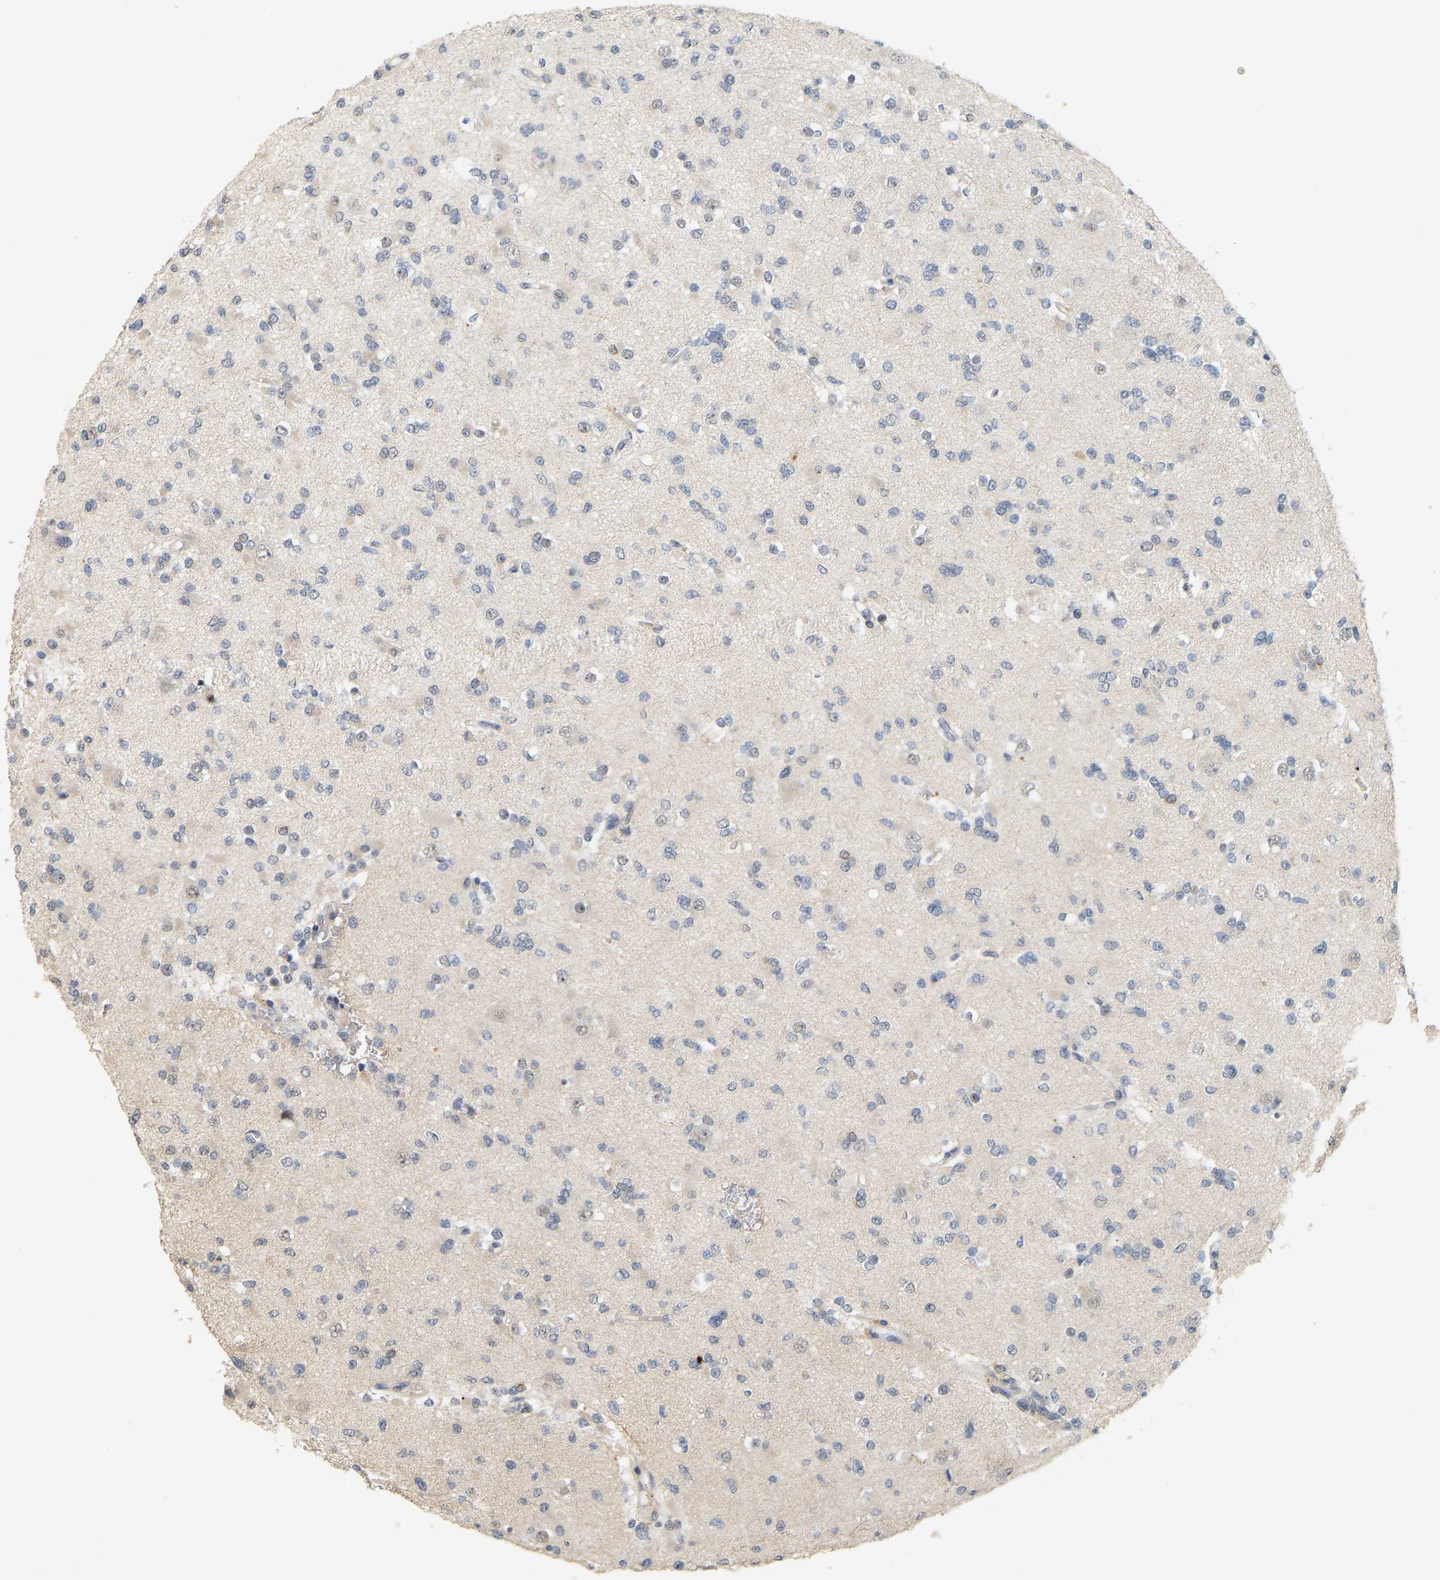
{"staining": {"intensity": "weak", "quantity": "<25%", "location": "cytoplasmic/membranous"}, "tissue": "glioma", "cell_type": "Tumor cells", "image_type": "cancer", "snomed": [{"axis": "morphology", "description": "Glioma, malignant, Low grade"}, {"axis": "topography", "description": "Brain"}], "caption": "This is a image of immunohistochemistry staining of glioma, which shows no positivity in tumor cells.", "gene": "RUVBL1", "patient": {"sex": "female", "age": 22}}